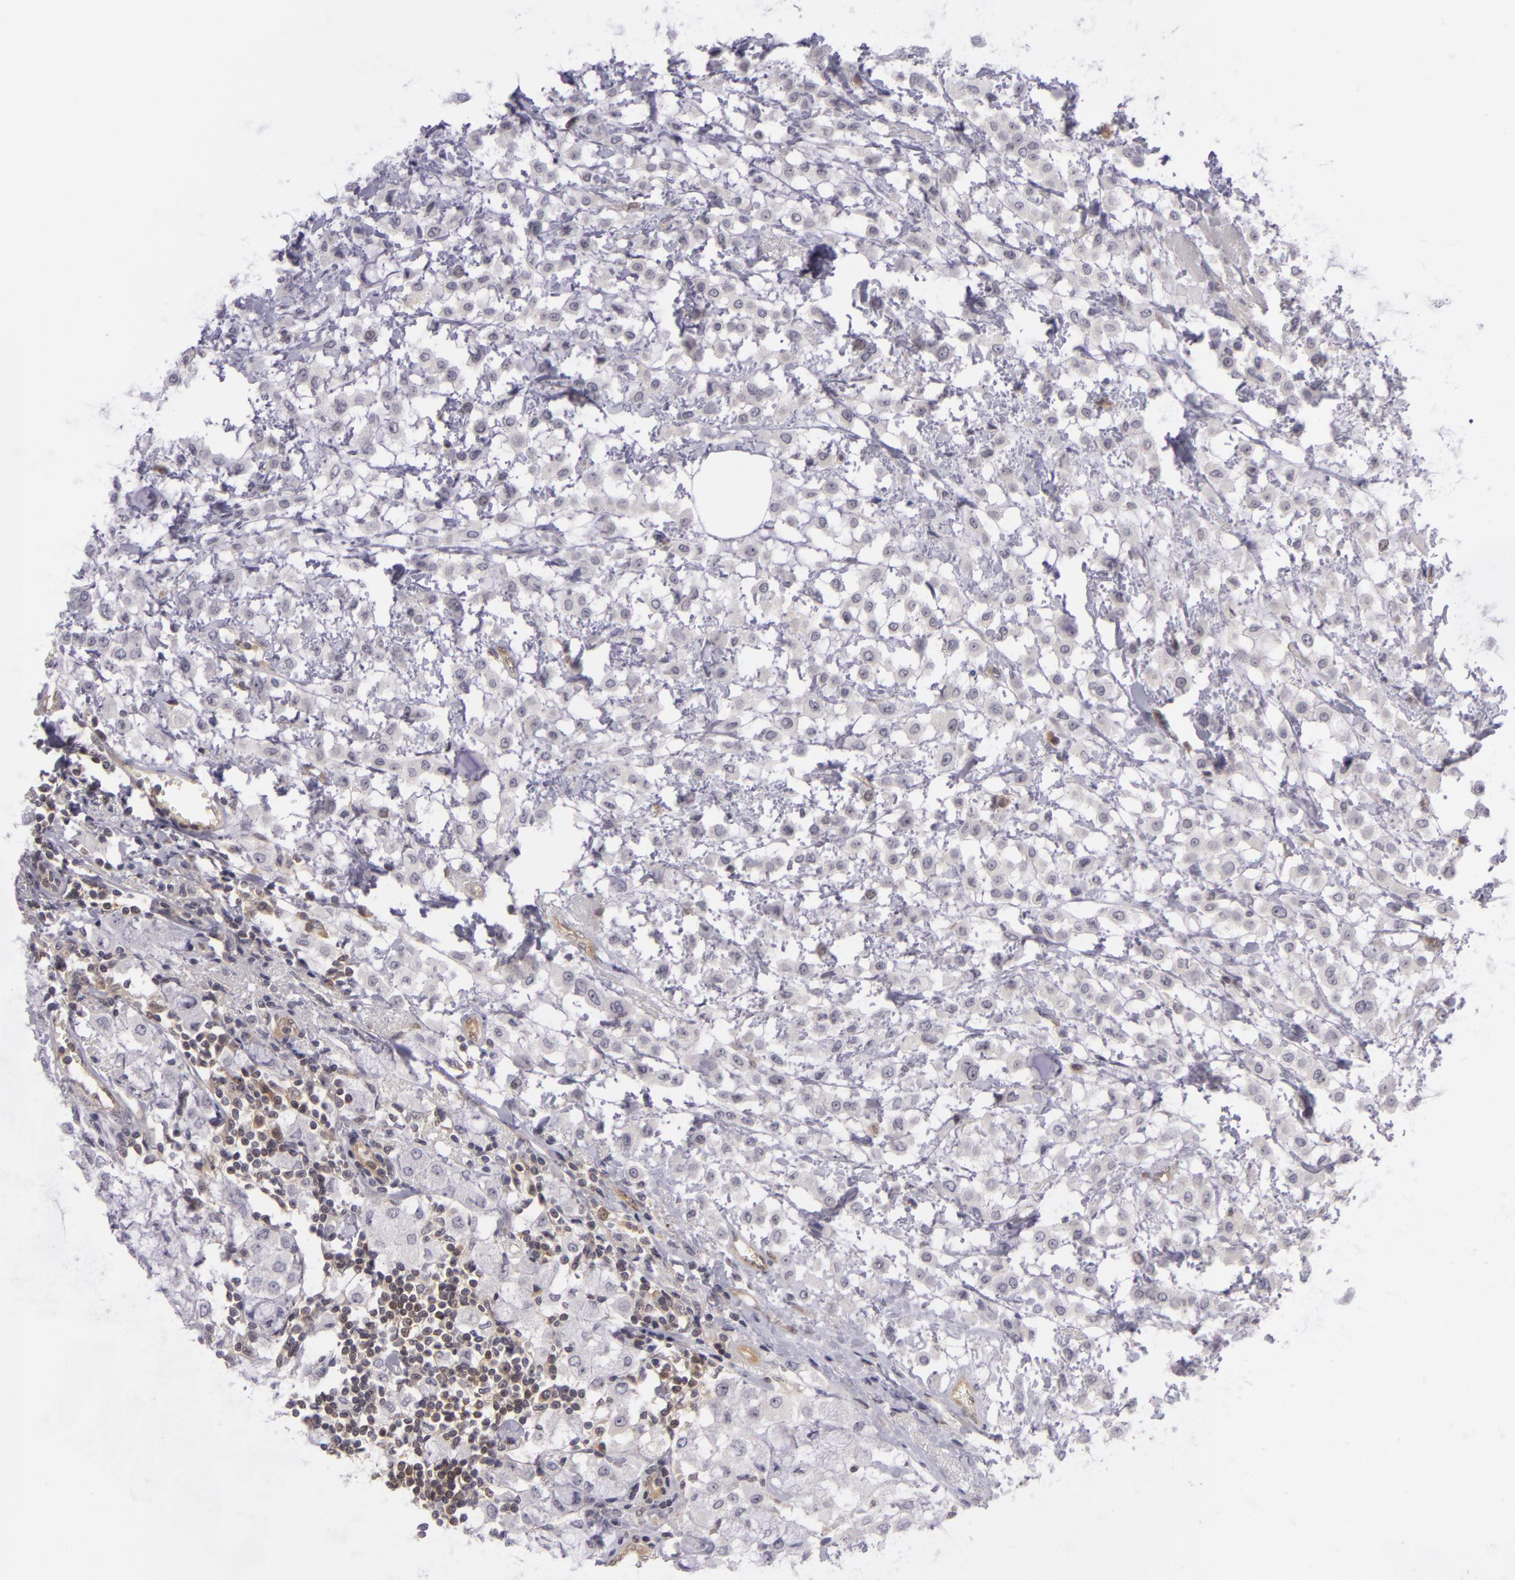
{"staining": {"intensity": "negative", "quantity": "none", "location": "none"}, "tissue": "breast cancer", "cell_type": "Tumor cells", "image_type": "cancer", "snomed": [{"axis": "morphology", "description": "Lobular carcinoma"}, {"axis": "topography", "description": "Breast"}], "caption": "Immunohistochemical staining of breast cancer (lobular carcinoma) demonstrates no significant staining in tumor cells. Nuclei are stained in blue.", "gene": "BCL10", "patient": {"sex": "female", "age": 85}}